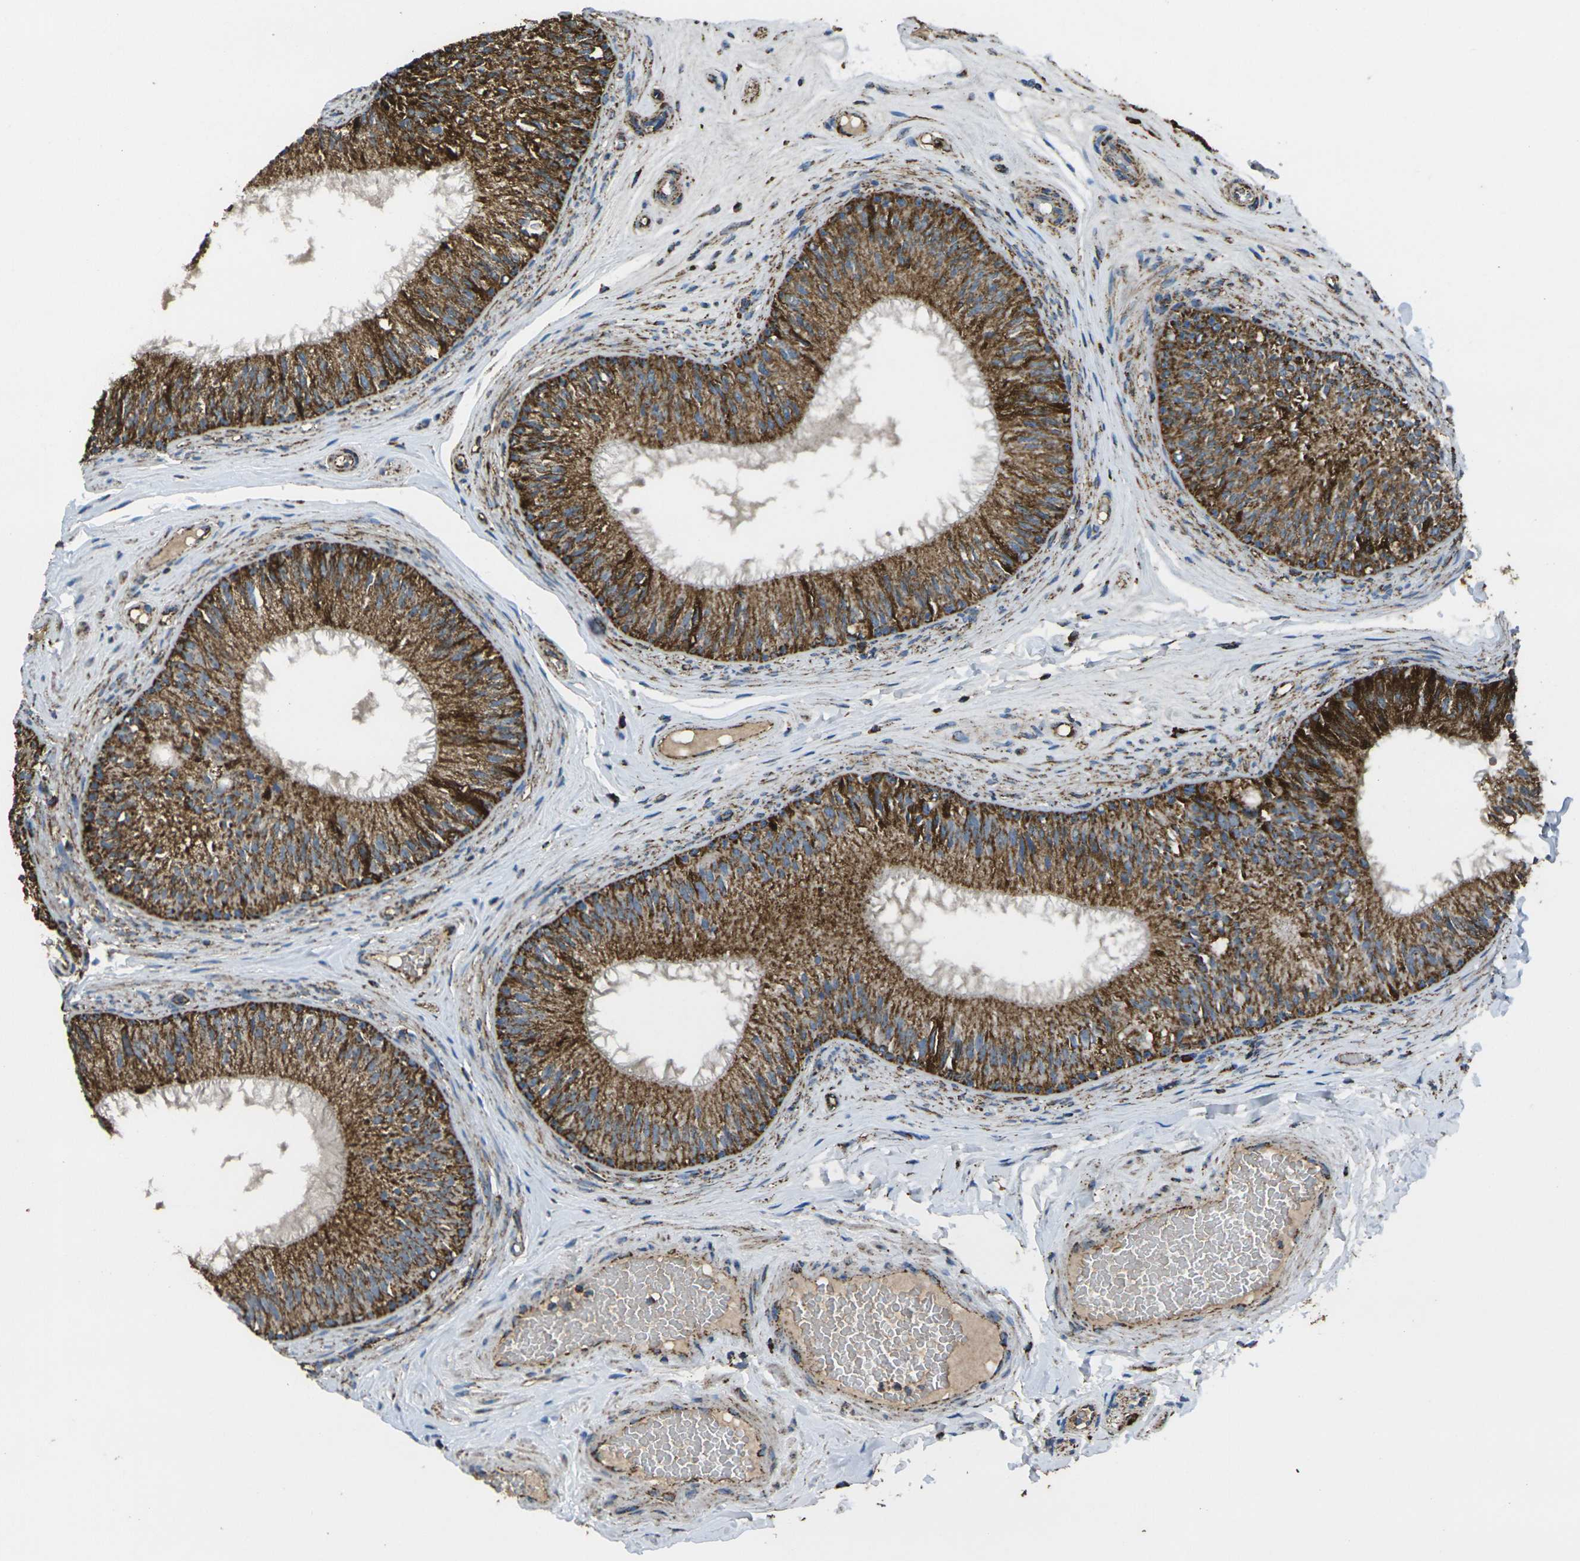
{"staining": {"intensity": "moderate", "quantity": ">75%", "location": "cytoplasmic/membranous"}, "tissue": "epididymis", "cell_type": "Glandular cells", "image_type": "normal", "snomed": [{"axis": "morphology", "description": "Normal tissue, NOS"}, {"axis": "topography", "description": "Testis"}, {"axis": "topography", "description": "Epididymis"}], "caption": "An image showing moderate cytoplasmic/membranous expression in about >75% of glandular cells in normal epididymis, as visualized by brown immunohistochemical staining.", "gene": "KLHL5", "patient": {"sex": "male", "age": 36}}